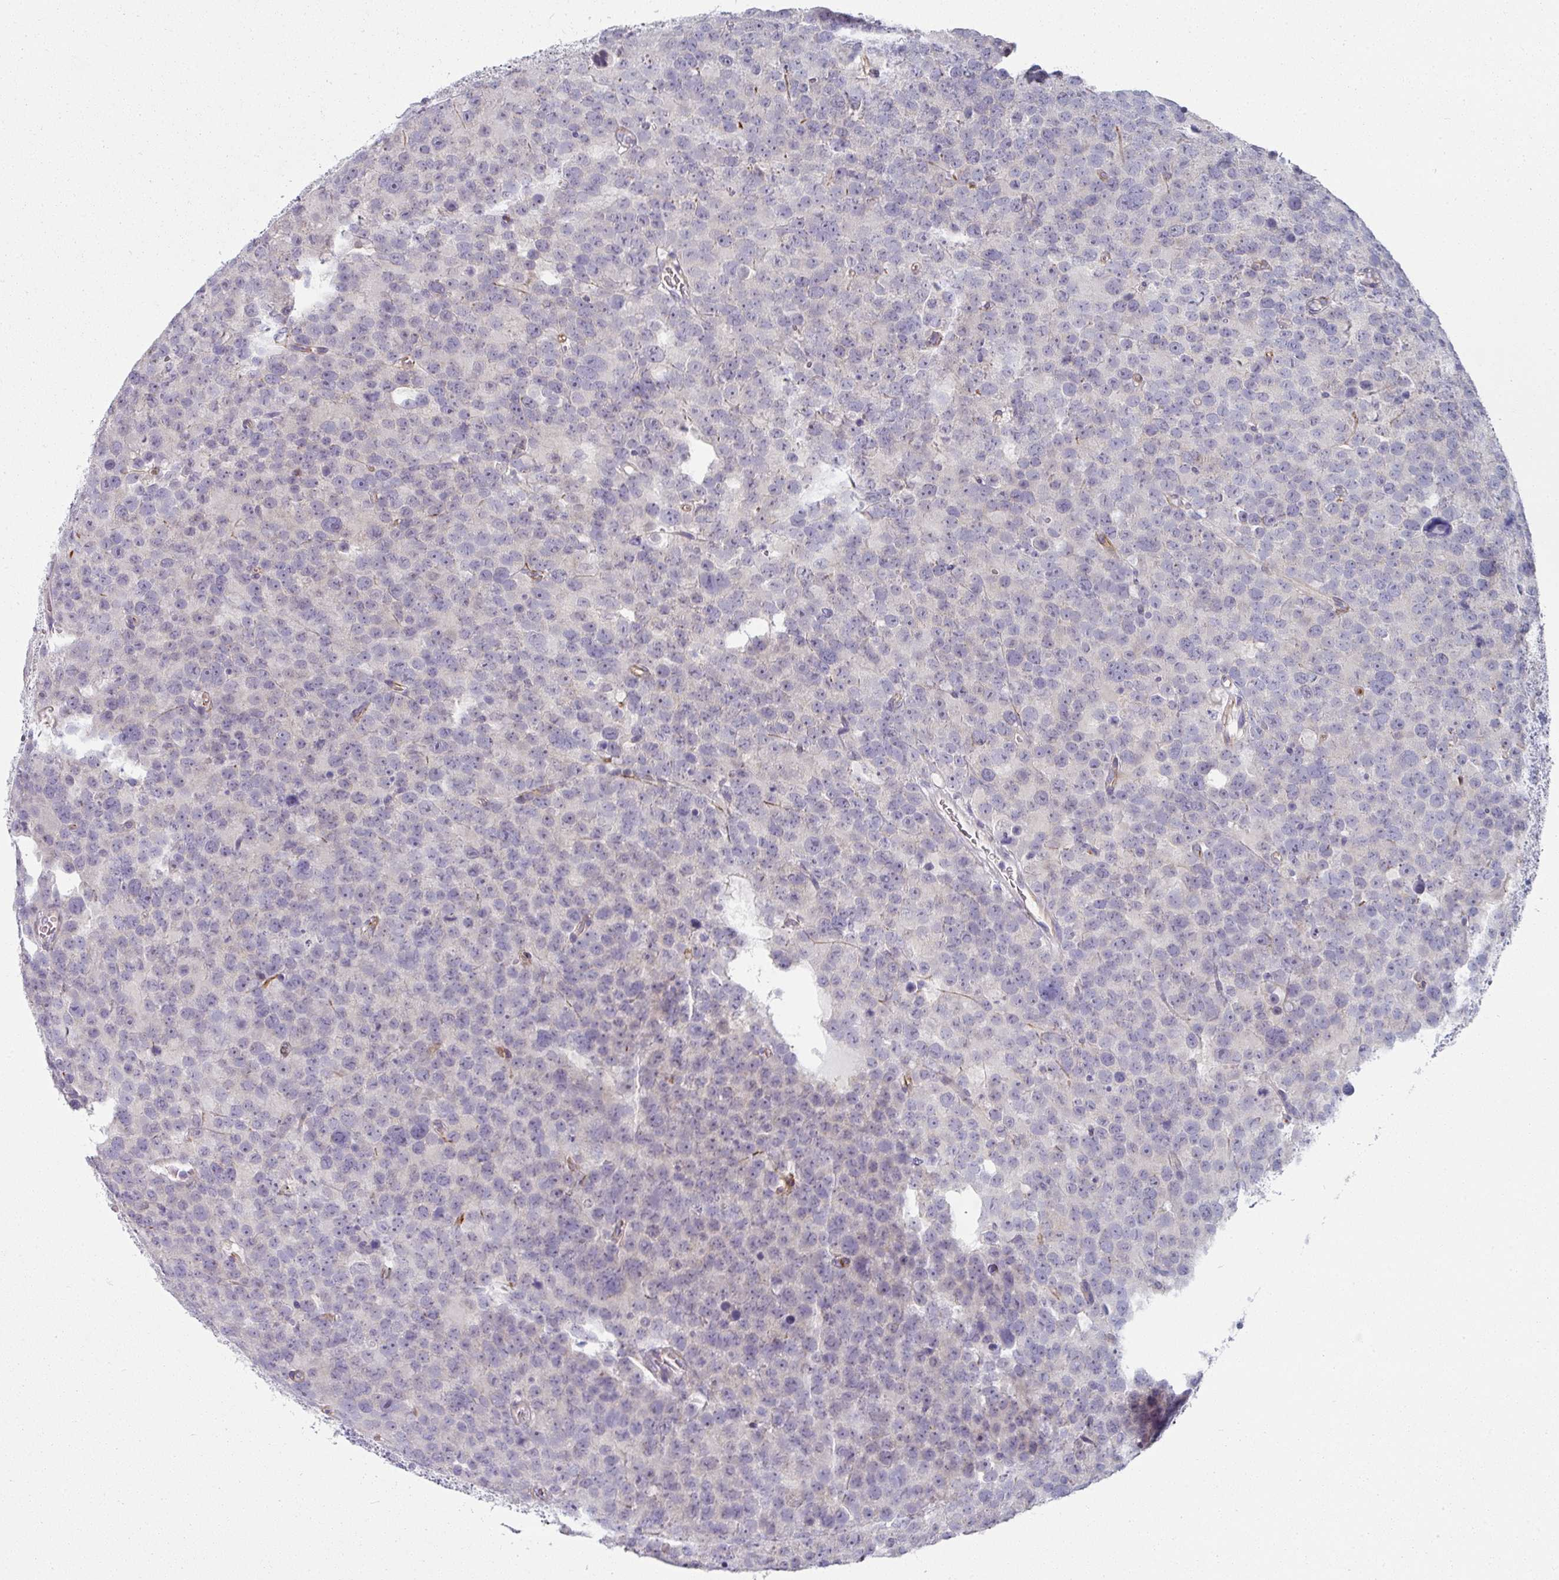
{"staining": {"intensity": "negative", "quantity": "none", "location": "none"}, "tissue": "testis cancer", "cell_type": "Tumor cells", "image_type": "cancer", "snomed": [{"axis": "morphology", "description": "Seminoma, NOS"}, {"axis": "topography", "description": "Testis"}], "caption": "A photomicrograph of seminoma (testis) stained for a protein reveals no brown staining in tumor cells.", "gene": "SLC17A7", "patient": {"sex": "male", "age": 71}}